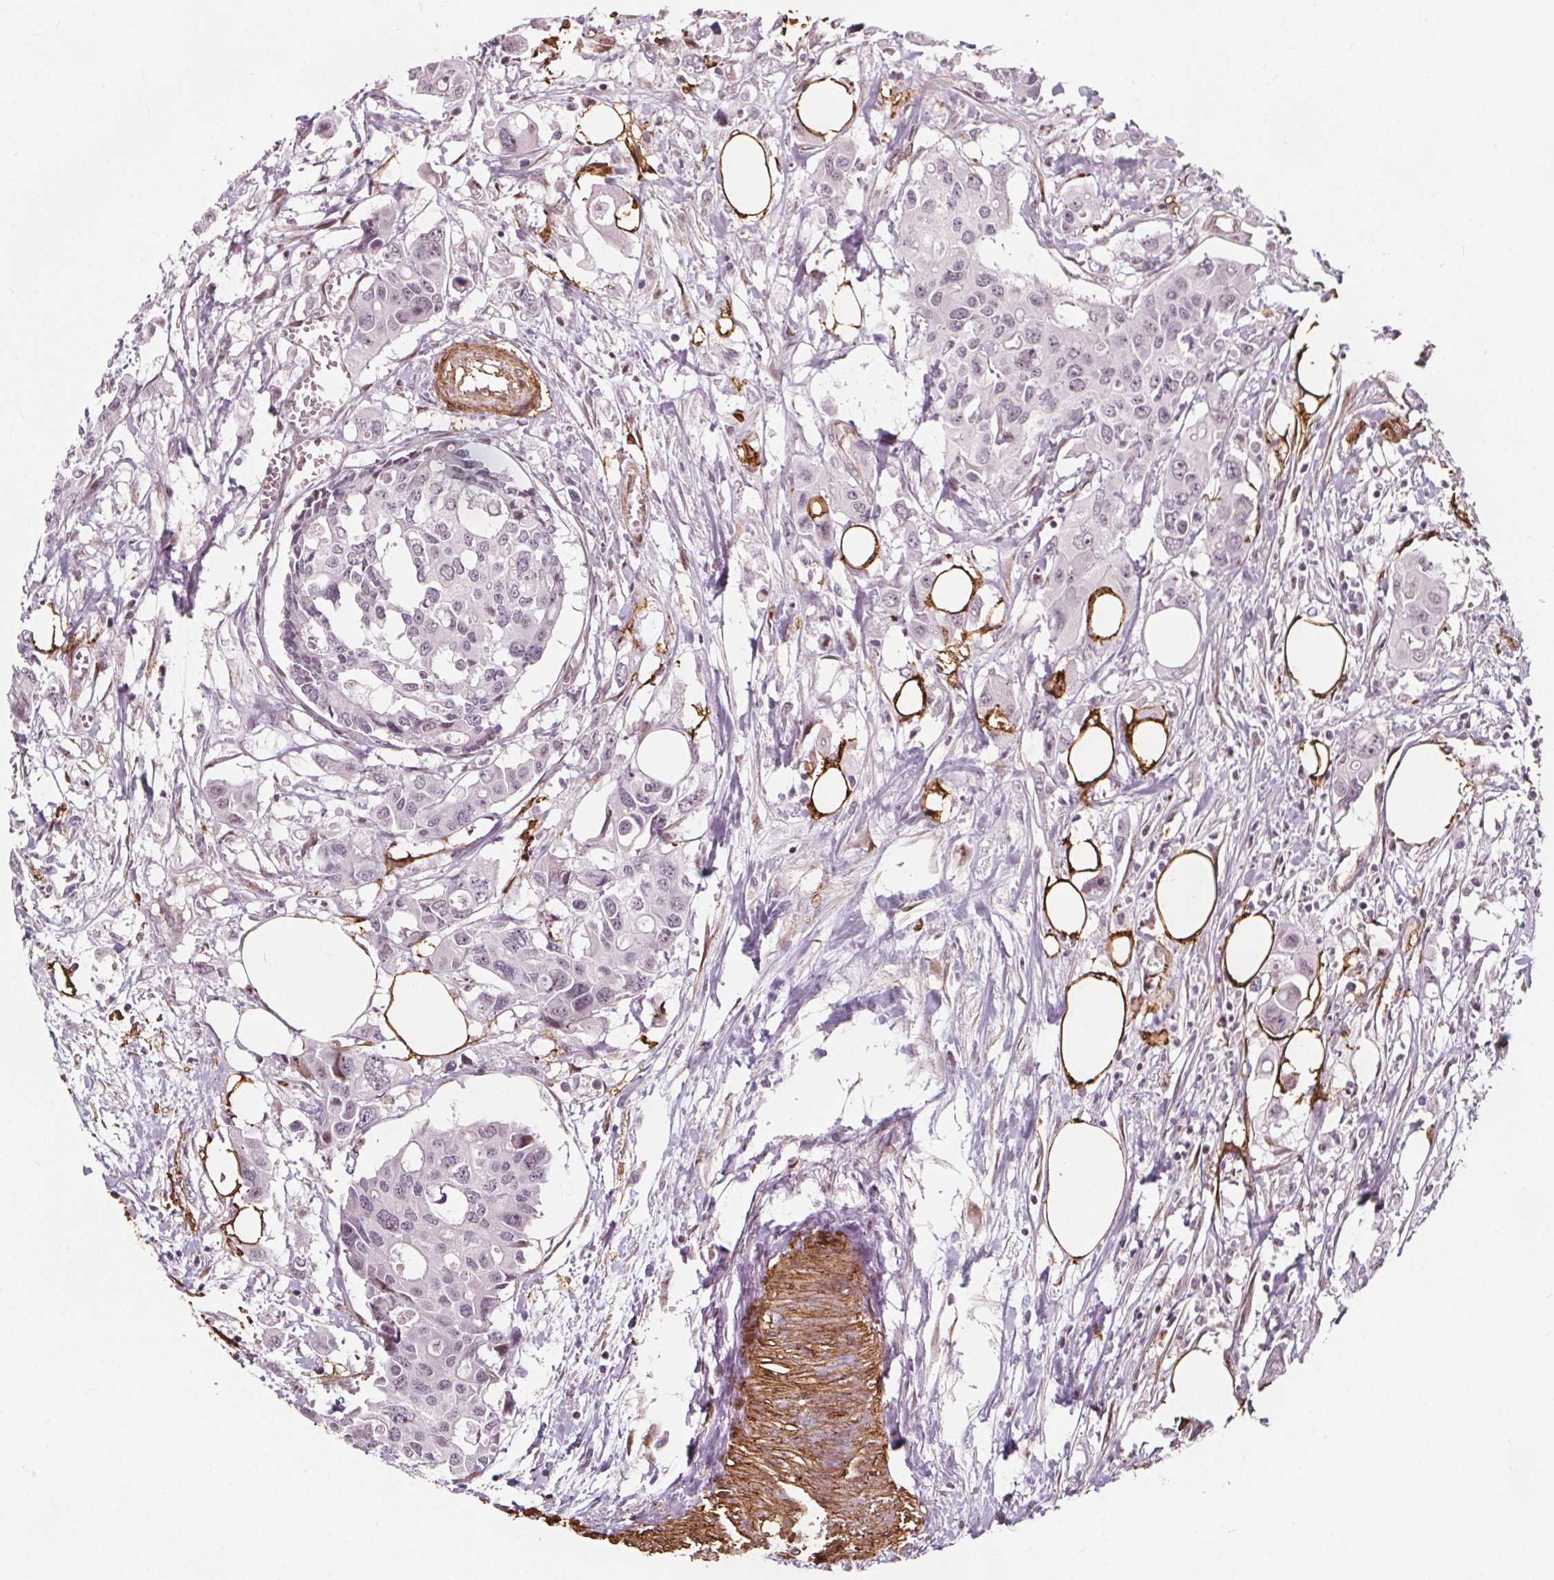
{"staining": {"intensity": "negative", "quantity": "none", "location": "none"}, "tissue": "colorectal cancer", "cell_type": "Tumor cells", "image_type": "cancer", "snomed": [{"axis": "morphology", "description": "Adenocarcinoma, NOS"}, {"axis": "topography", "description": "Colon"}], "caption": "Immunohistochemistry (IHC) histopathology image of neoplastic tissue: colorectal adenocarcinoma stained with DAB demonstrates no significant protein positivity in tumor cells.", "gene": "HAS1", "patient": {"sex": "male", "age": 77}}